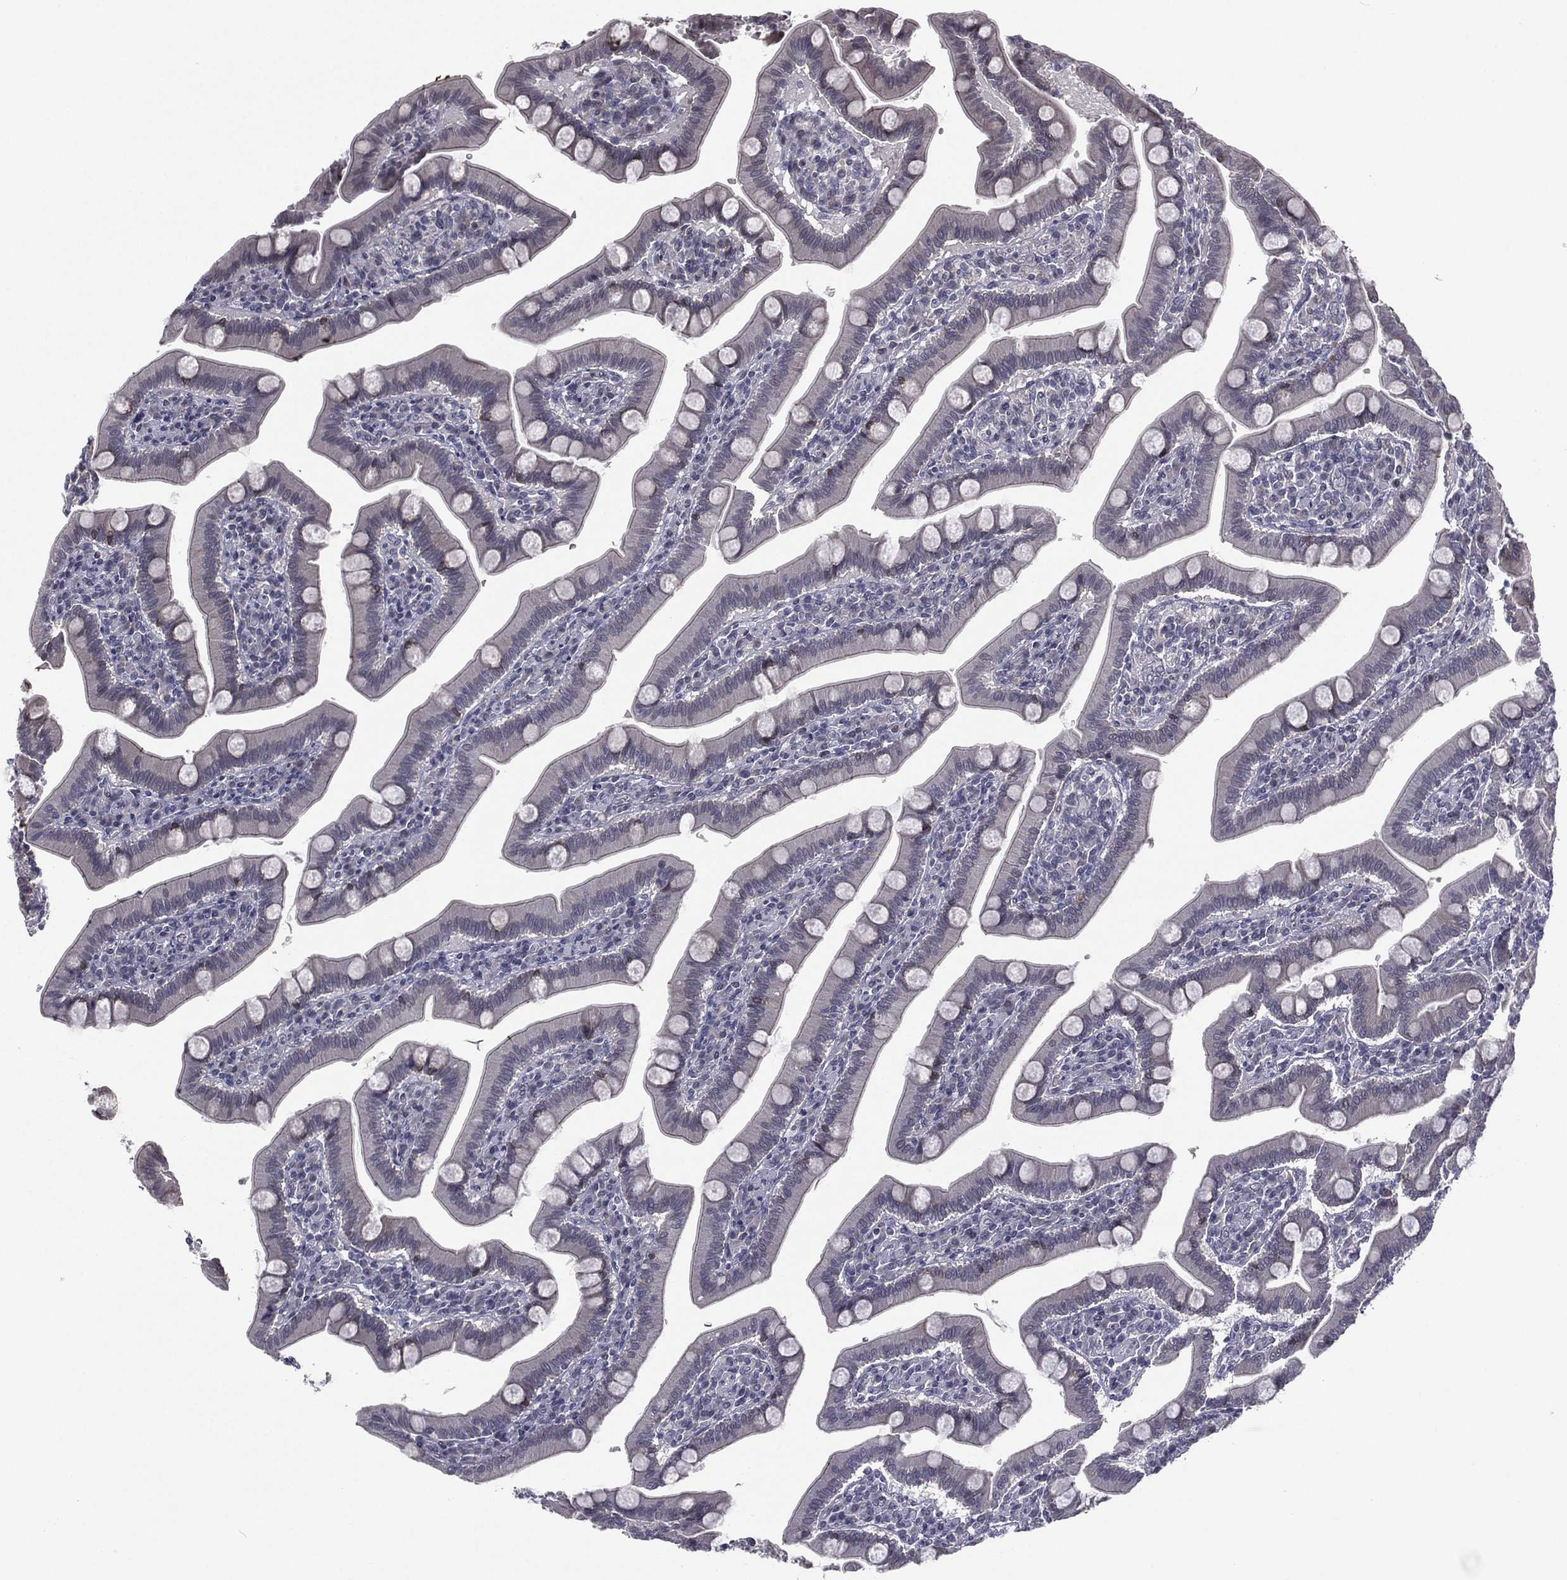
{"staining": {"intensity": "moderate", "quantity": "<25%", "location": "cytoplasmic/membranous"}, "tissue": "small intestine", "cell_type": "Glandular cells", "image_type": "normal", "snomed": [{"axis": "morphology", "description": "Normal tissue, NOS"}, {"axis": "topography", "description": "Small intestine"}], "caption": "A brown stain shows moderate cytoplasmic/membranous positivity of a protein in glandular cells of normal human small intestine. The staining was performed using DAB (3,3'-diaminobenzidine) to visualize the protein expression in brown, while the nuclei were stained in blue with hematoxylin (Magnification: 20x).", "gene": "ACTRT2", "patient": {"sex": "male", "age": 66}}